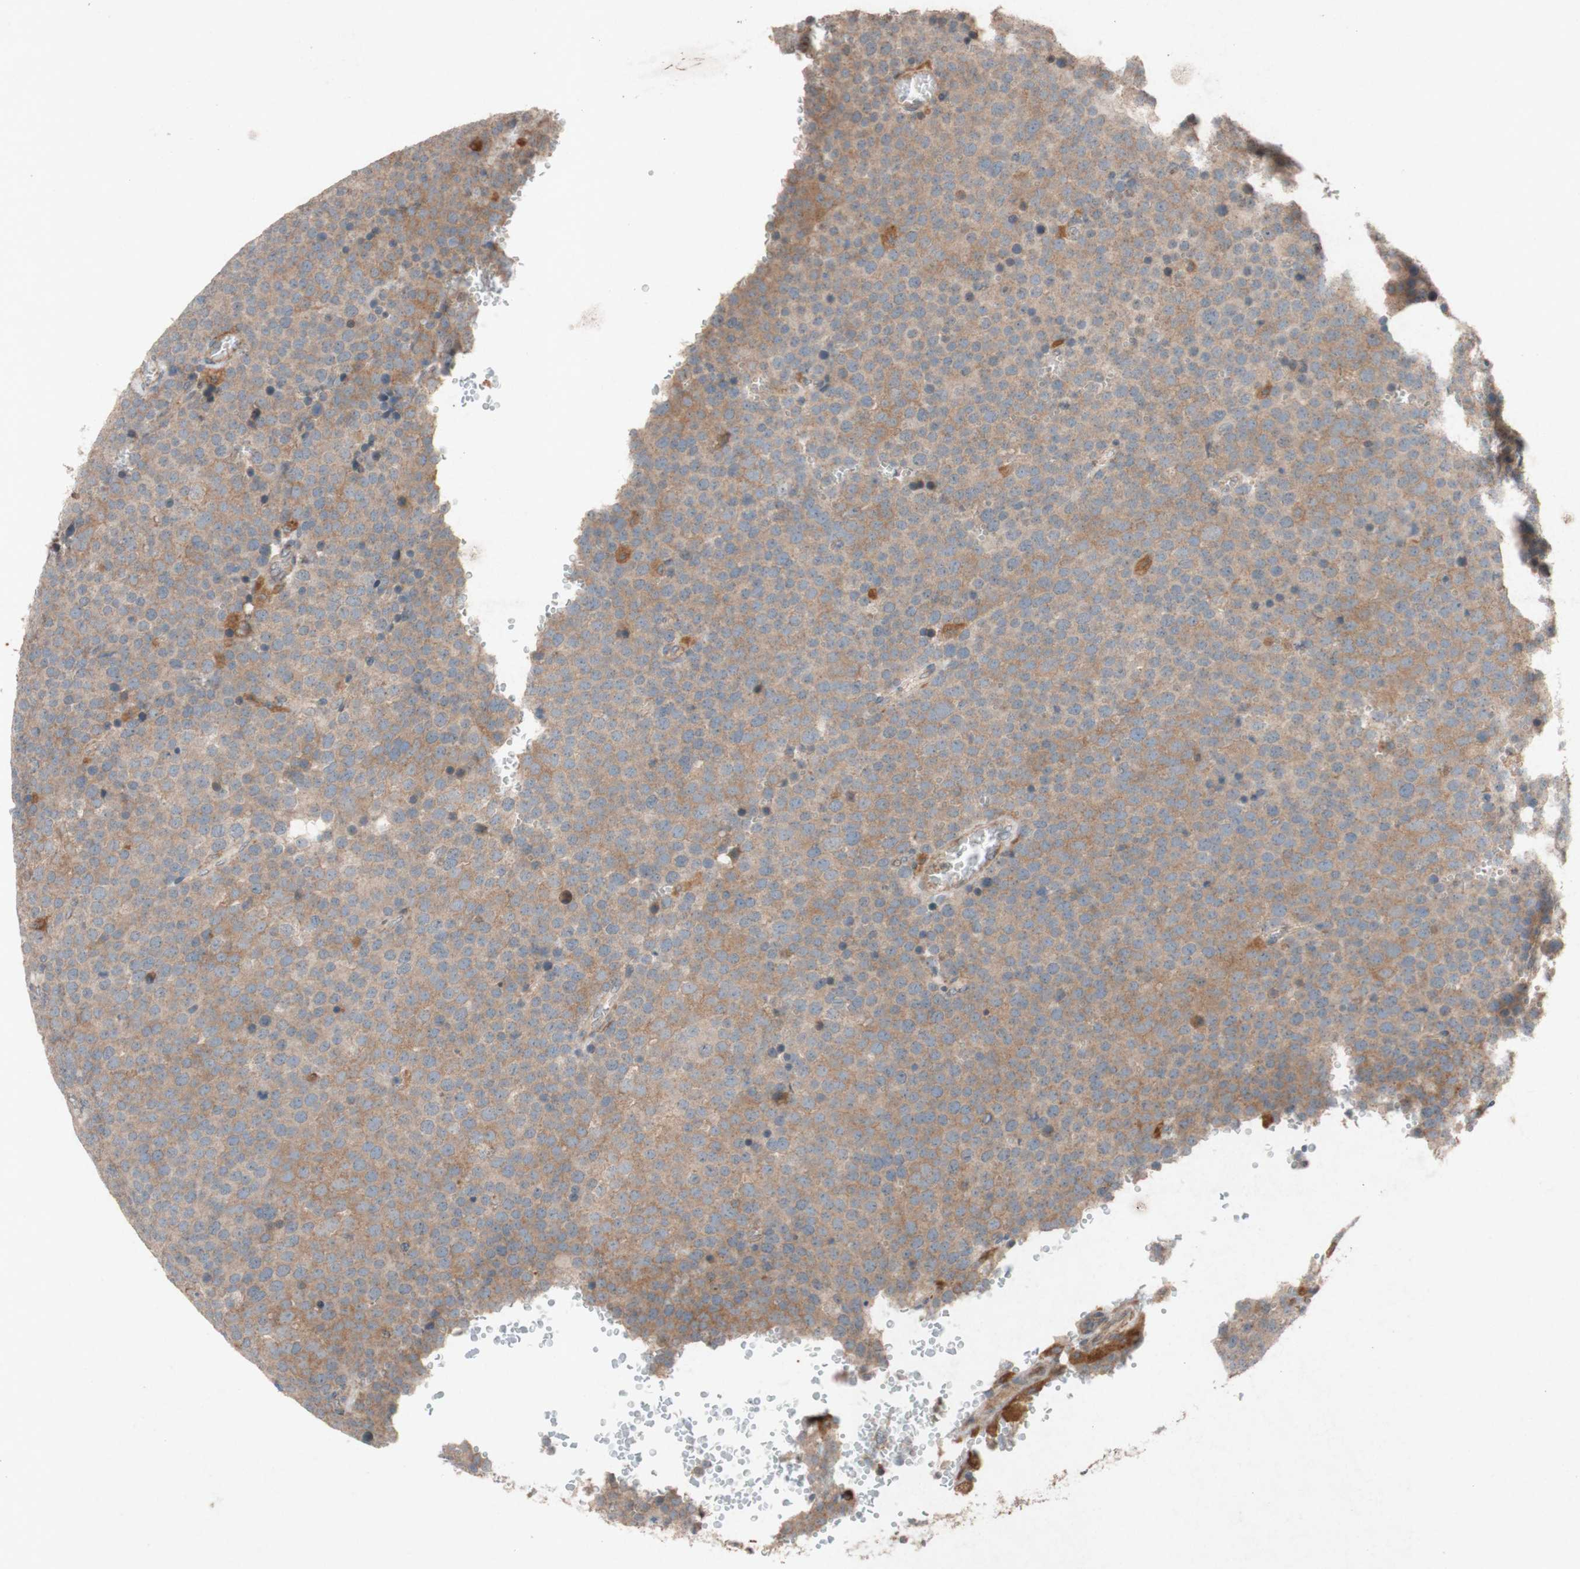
{"staining": {"intensity": "moderate", "quantity": ">75%", "location": "cytoplasmic/membranous"}, "tissue": "testis cancer", "cell_type": "Tumor cells", "image_type": "cancer", "snomed": [{"axis": "morphology", "description": "Seminoma, NOS"}, {"axis": "topography", "description": "Testis"}], "caption": "There is medium levels of moderate cytoplasmic/membranous staining in tumor cells of testis cancer (seminoma), as demonstrated by immunohistochemical staining (brown color).", "gene": "ATP6V1F", "patient": {"sex": "male", "age": 71}}